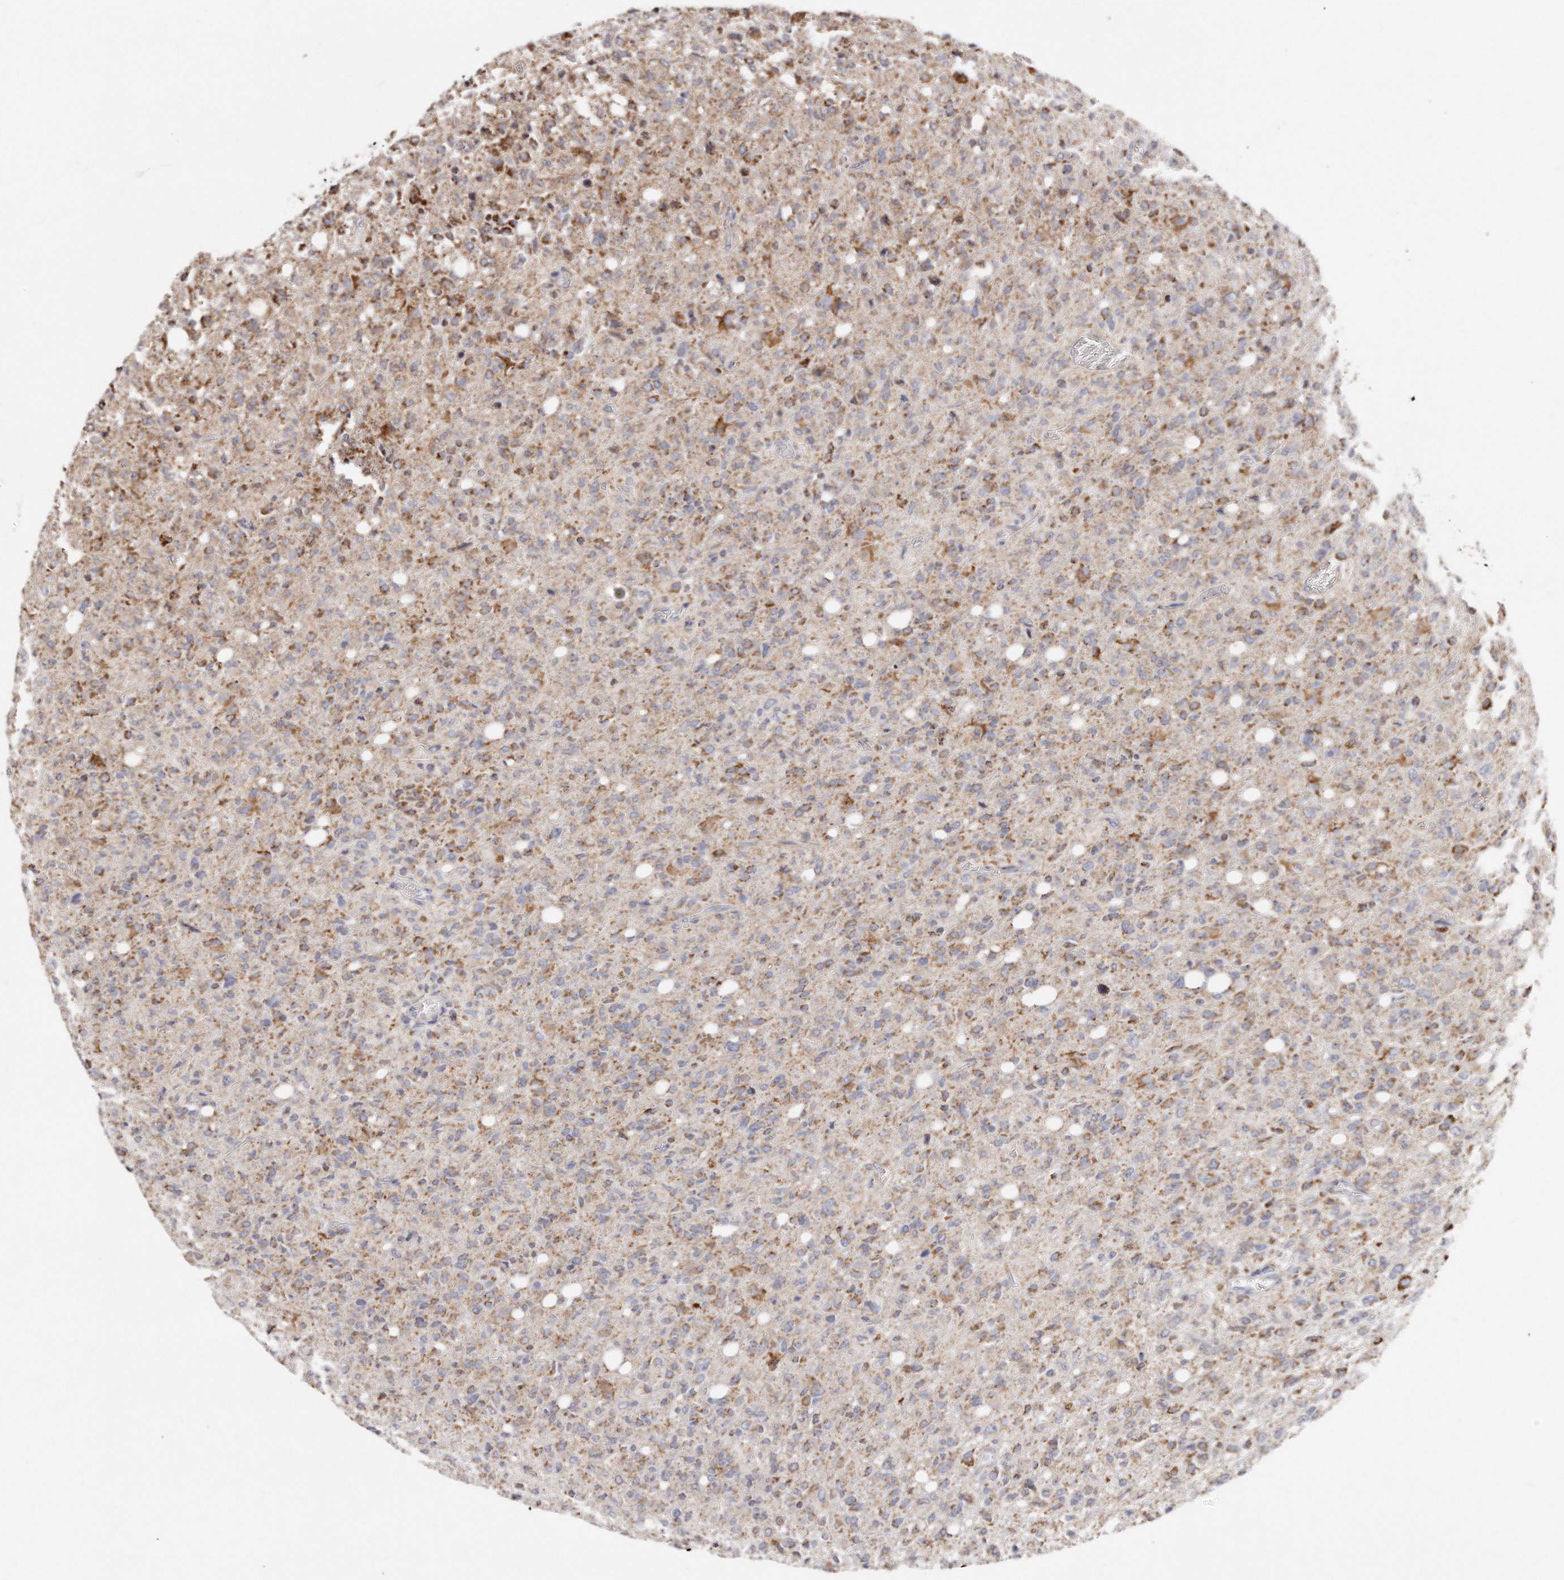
{"staining": {"intensity": "moderate", "quantity": ">75%", "location": "cytoplasmic/membranous"}, "tissue": "glioma", "cell_type": "Tumor cells", "image_type": "cancer", "snomed": [{"axis": "morphology", "description": "Glioma, malignant, High grade"}, {"axis": "topography", "description": "Brain"}], "caption": "This image reveals glioma stained with immunohistochemistry to label a protein in brown. The cytoplasmic/membranous of tumor cells show moderate positivity for the protein. Nuclei are counter-stained blue.", "gene": "RTKN", "patient": {"sex": "female", "age": 57}}